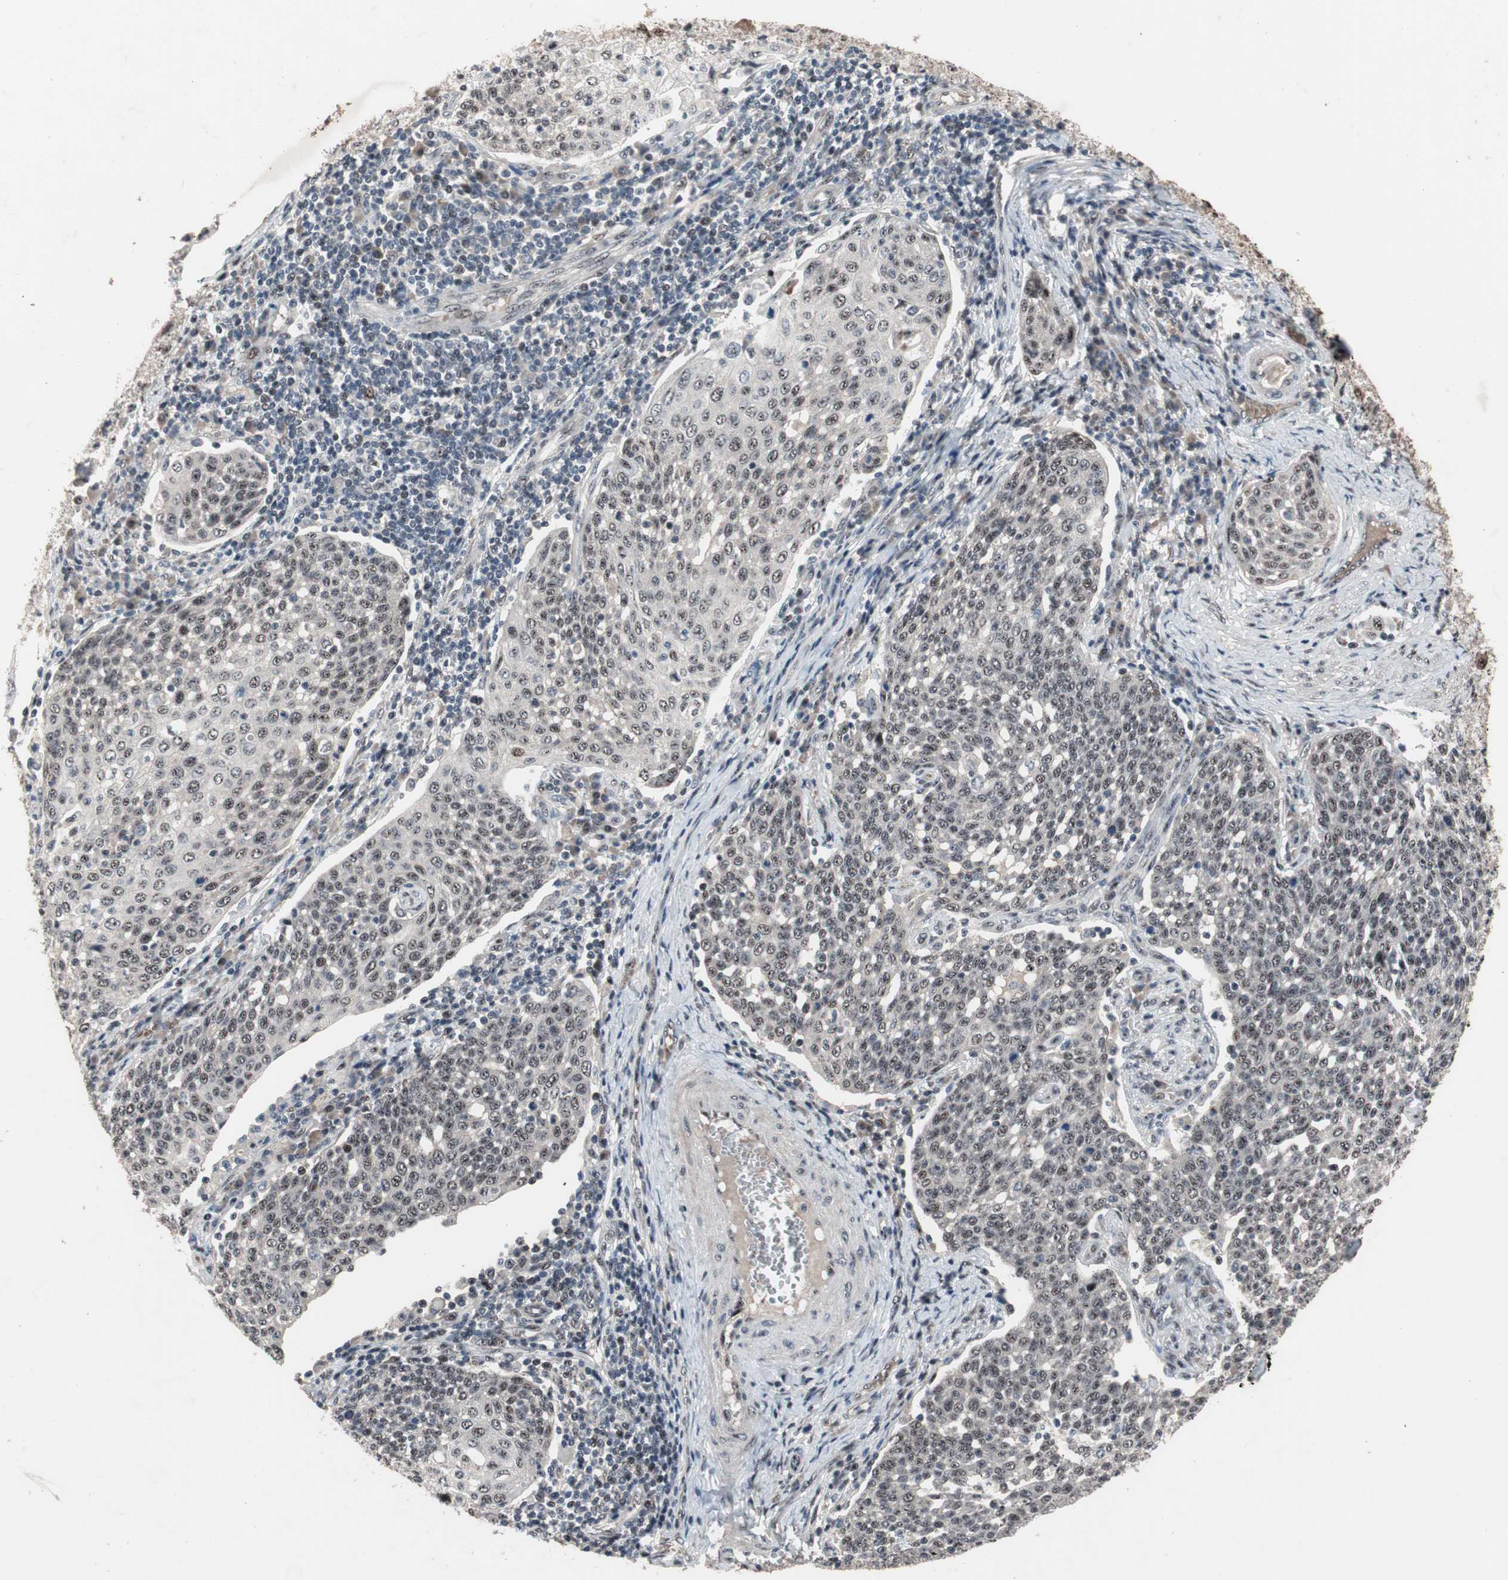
{"staining": {"intensity": "weak", "quantity": ">75%", "location": "nuclear"}, "tissue": "cervical cancer", "cell_type": "Tumor cells", "image_type": "cancer", "snomed": [{"axis": "morphology", "description": "Squamous cell carcinoma, NOS"}, {"axis": "topography", "description": "Cervix"}], "caption": "Human squamous cell carcinoma (cervical) stained with a brown dye shows weak nuclear positive staining in approximately >75% of tumor cells.", "gene": "SOX7", "patient": {"sex": "female", "age": 34}}